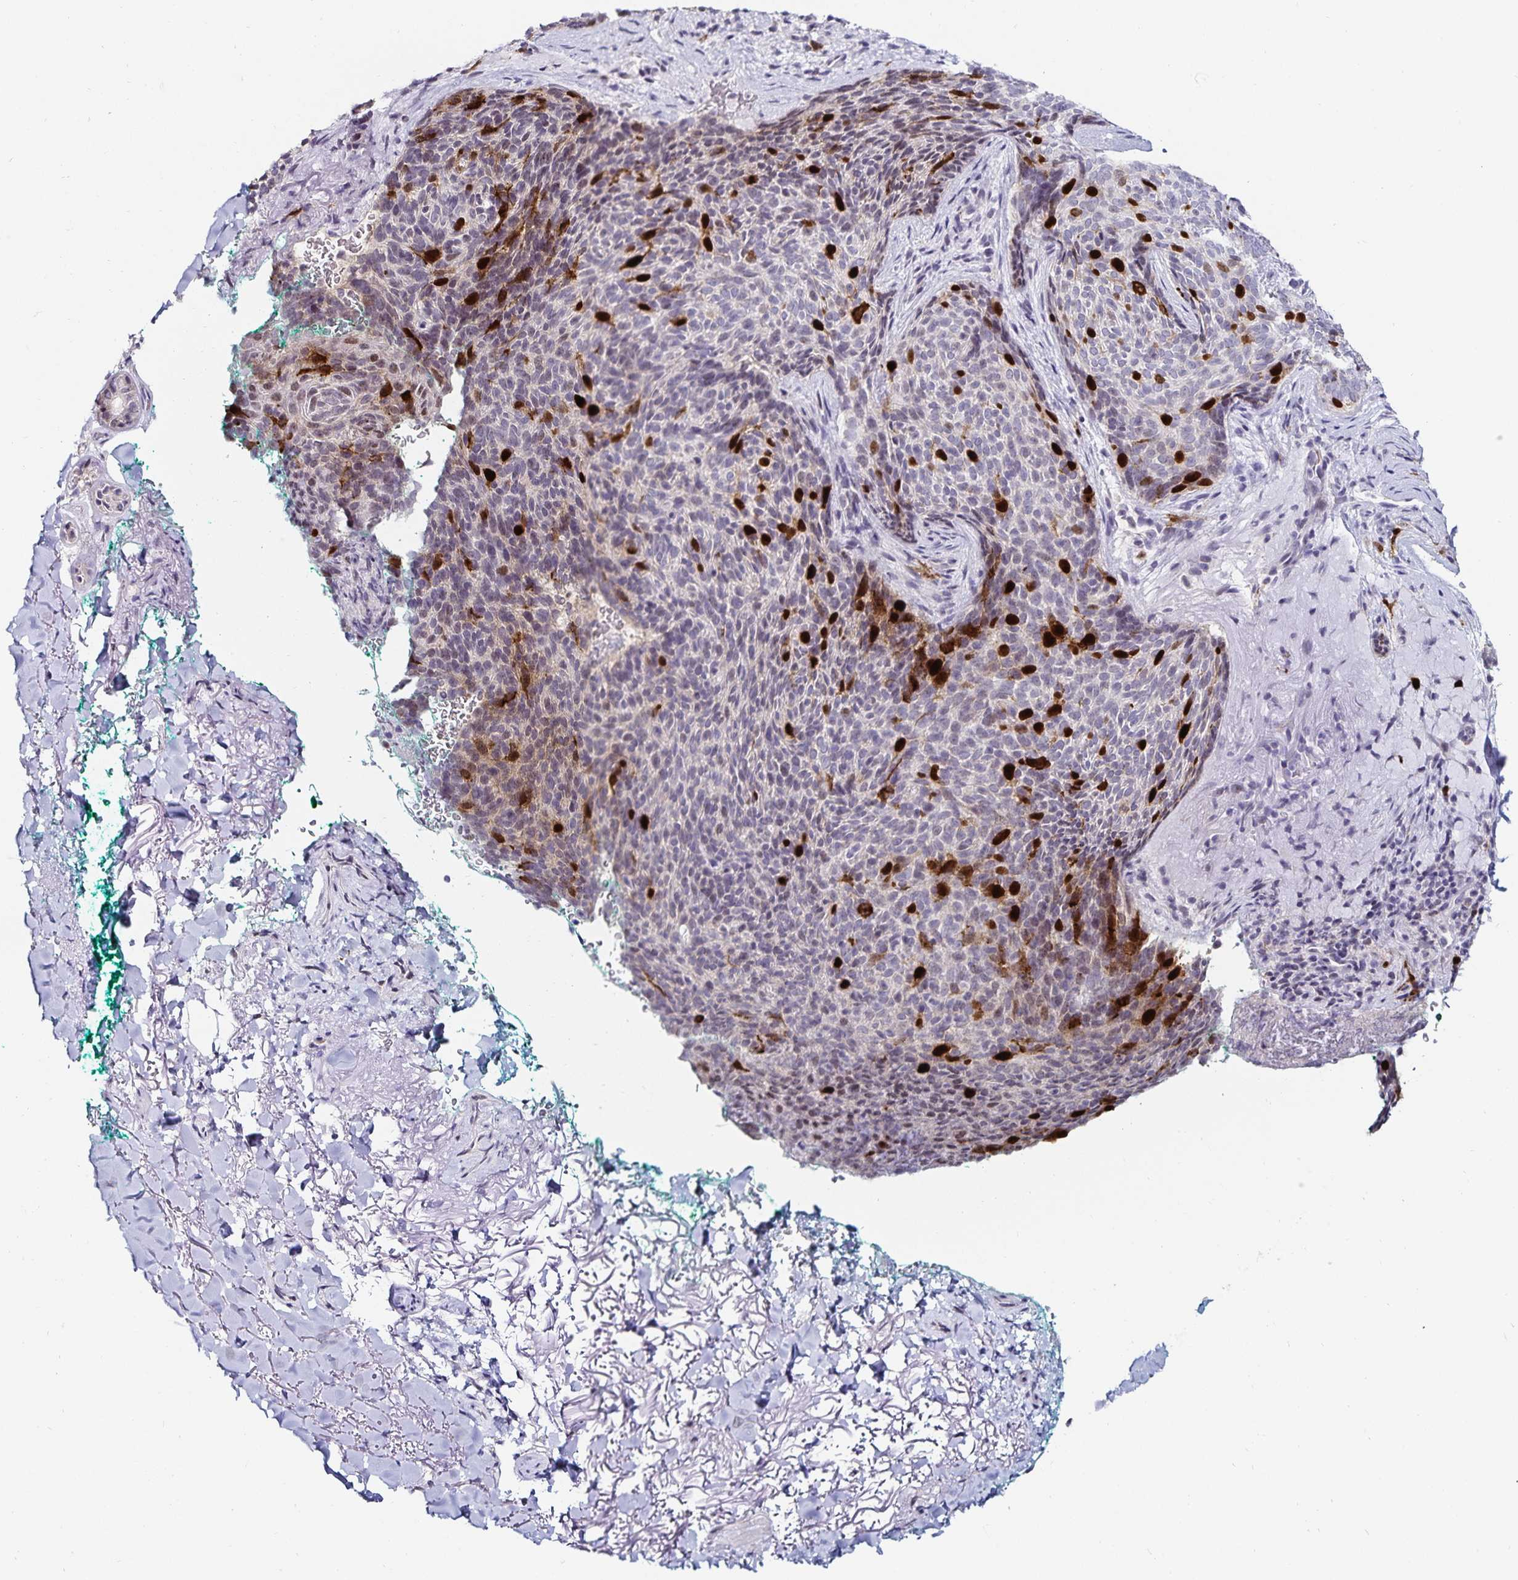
{"staining": {"intensity": "strong", "quantity": "<25%", "location": "nuclear"}, "tissue": "skin cancer", "cell_type": "Tumor cells", "image_type": "cancer", "snomed": [{"axis": "morphology", "description": "Basal cell carcinoma"}, {"axis": "topography", "description": "Skin"}, {"axis": "topography", "description": "Skin of head"}], "caption": "DAB (3,3'-diaminobenzidine) immunohistochemical staining of human basal cell carcinoma (skin) shows strong nuclear protein positivity in about <25% of tumor cells.", "gene": "ANLN", "patient": {"sex": "female", "age": 92}}